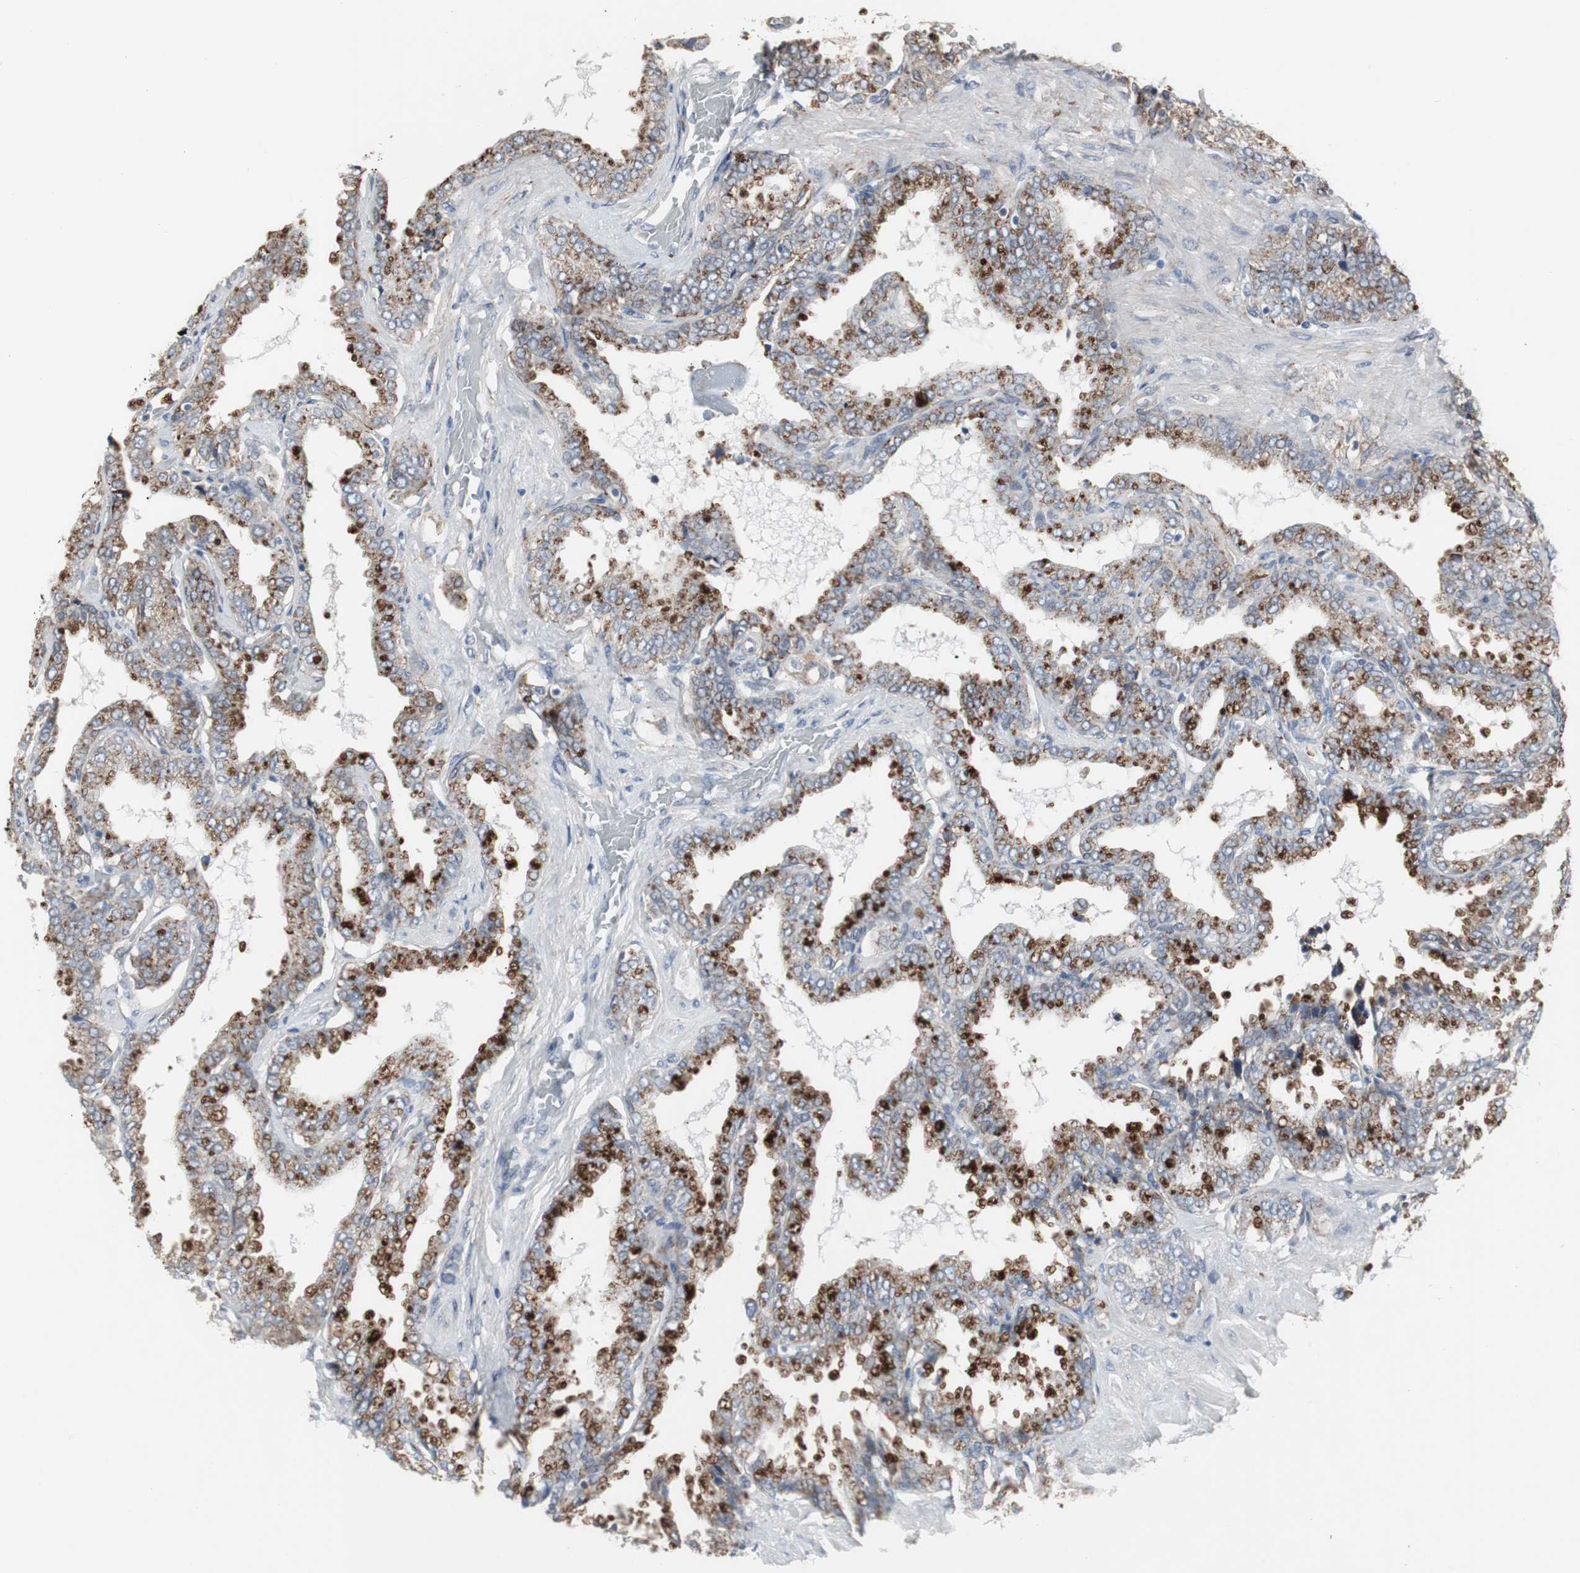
{"staining": {"intensity": "strong", "quantity": ">75%", "location": "cytoplasmic/membranous"}, "tissue": "seminal vesicle", "cell_type": "Glandular cells", "image_type": "normal", "snomed": [{"axis": "morphology", "description": "Normal tissue, NOS"}, {"axis": "topography", "description": "Seminal veicle"}], "caption": "Strong cytoplasmic/membranous positivity for a protein is appreciated in approximately >75% of glandular cells of unremarkable seminal vesicle using IHC.", "gene": "GBA1", "patient": {"sex": "male", "age": 46}}